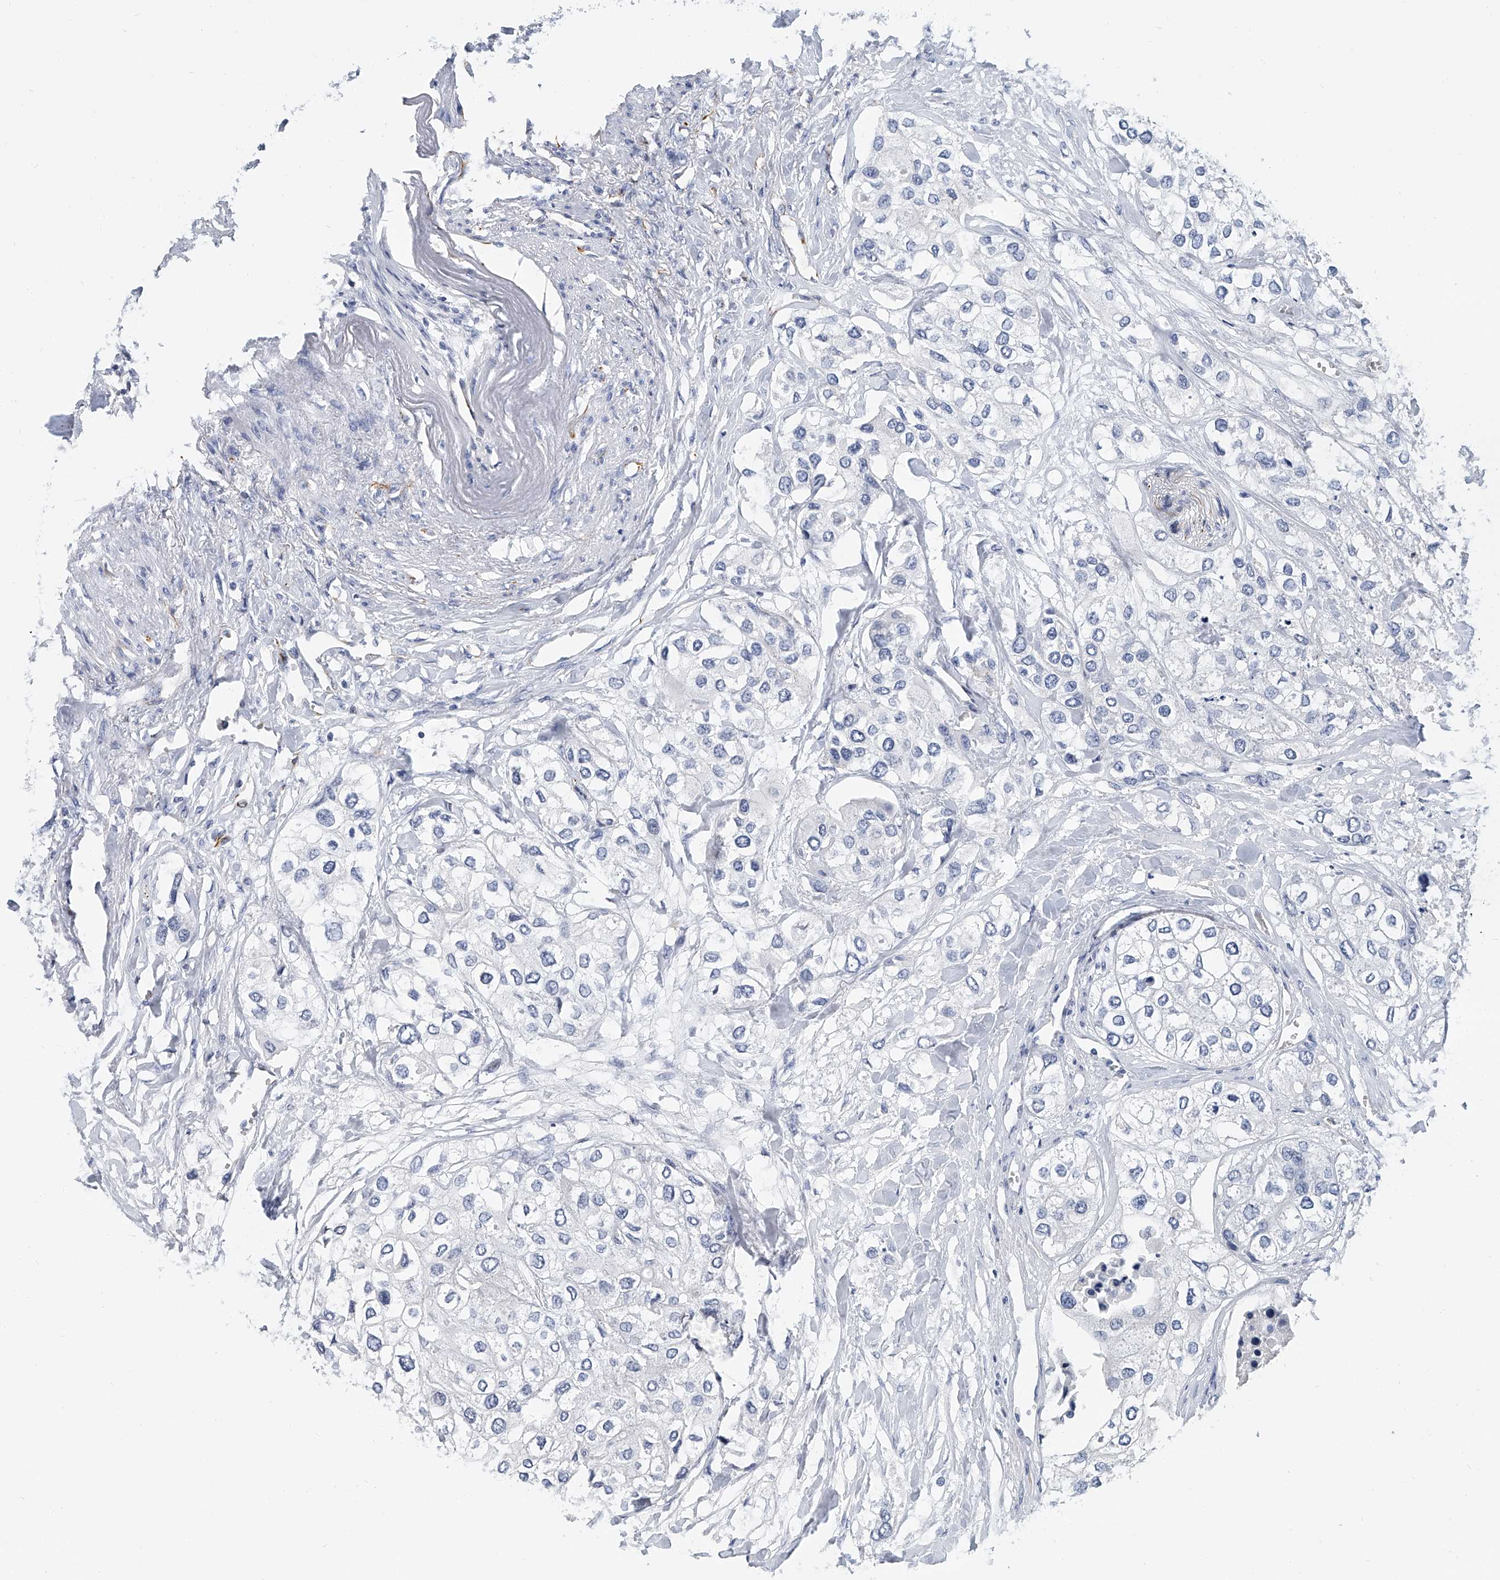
{"staining": {"intensity": "negative", "quantity": "none", "location": "none"}, "tissue": "urothelial cancer", "cell_type": "Tumor cells", "image_type": "cancer", "snomed": [{"axis": "morphology", "description": "Urothelial carcinoma, High grade"}, {"axis": "topography", "description": "Urinary bladder"}], "caption": "Image shows no significant protein positivity in tumor cells of urothelial cancer. (Brightfield microscopy of DAB (3,3'-diaminobenzidine) immunohistochemistry at high magnification).", "gene": "KIRREL1", "patient": {"sex": "male", "age": 64}}